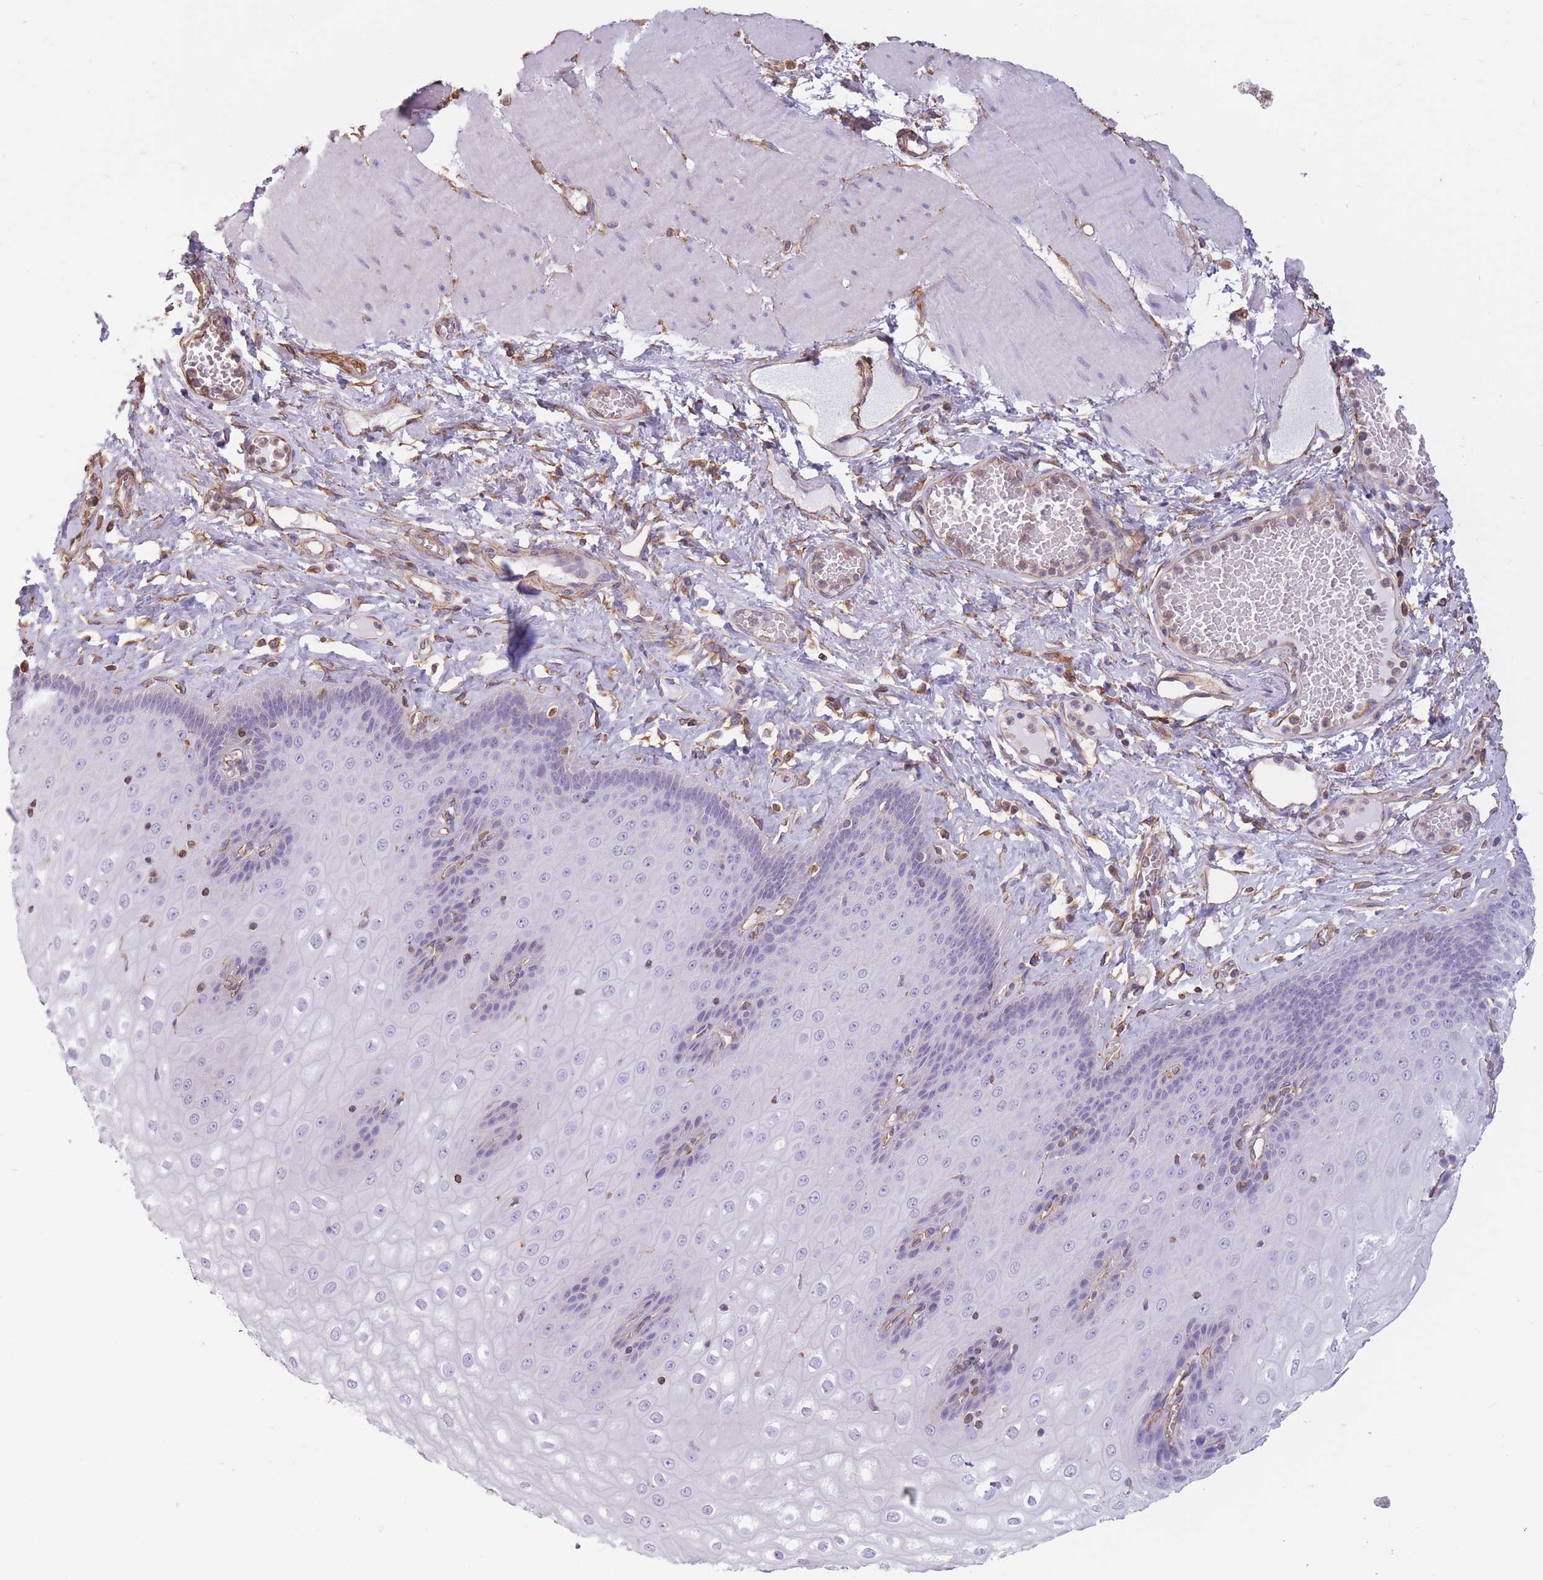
{"staining": {"intensity": "negative", "quantity": "none", "location": "none"}, "tissue": "esophagus", "cell_type": "Squamous epithelial cells", "image_type": "normal", "snomed": [{"axis": "morphology", "description": "Normal tissue, NOS"}, {"axis": "topography", "description": "Esophagus"}], "caption": "This is a image of immunohistochemistry staining of unremarkable esophagus, which shows no expression in squamous epithelial cells.", "gene": "ADD1", "patient": {"sex": "male", "age": 60}}